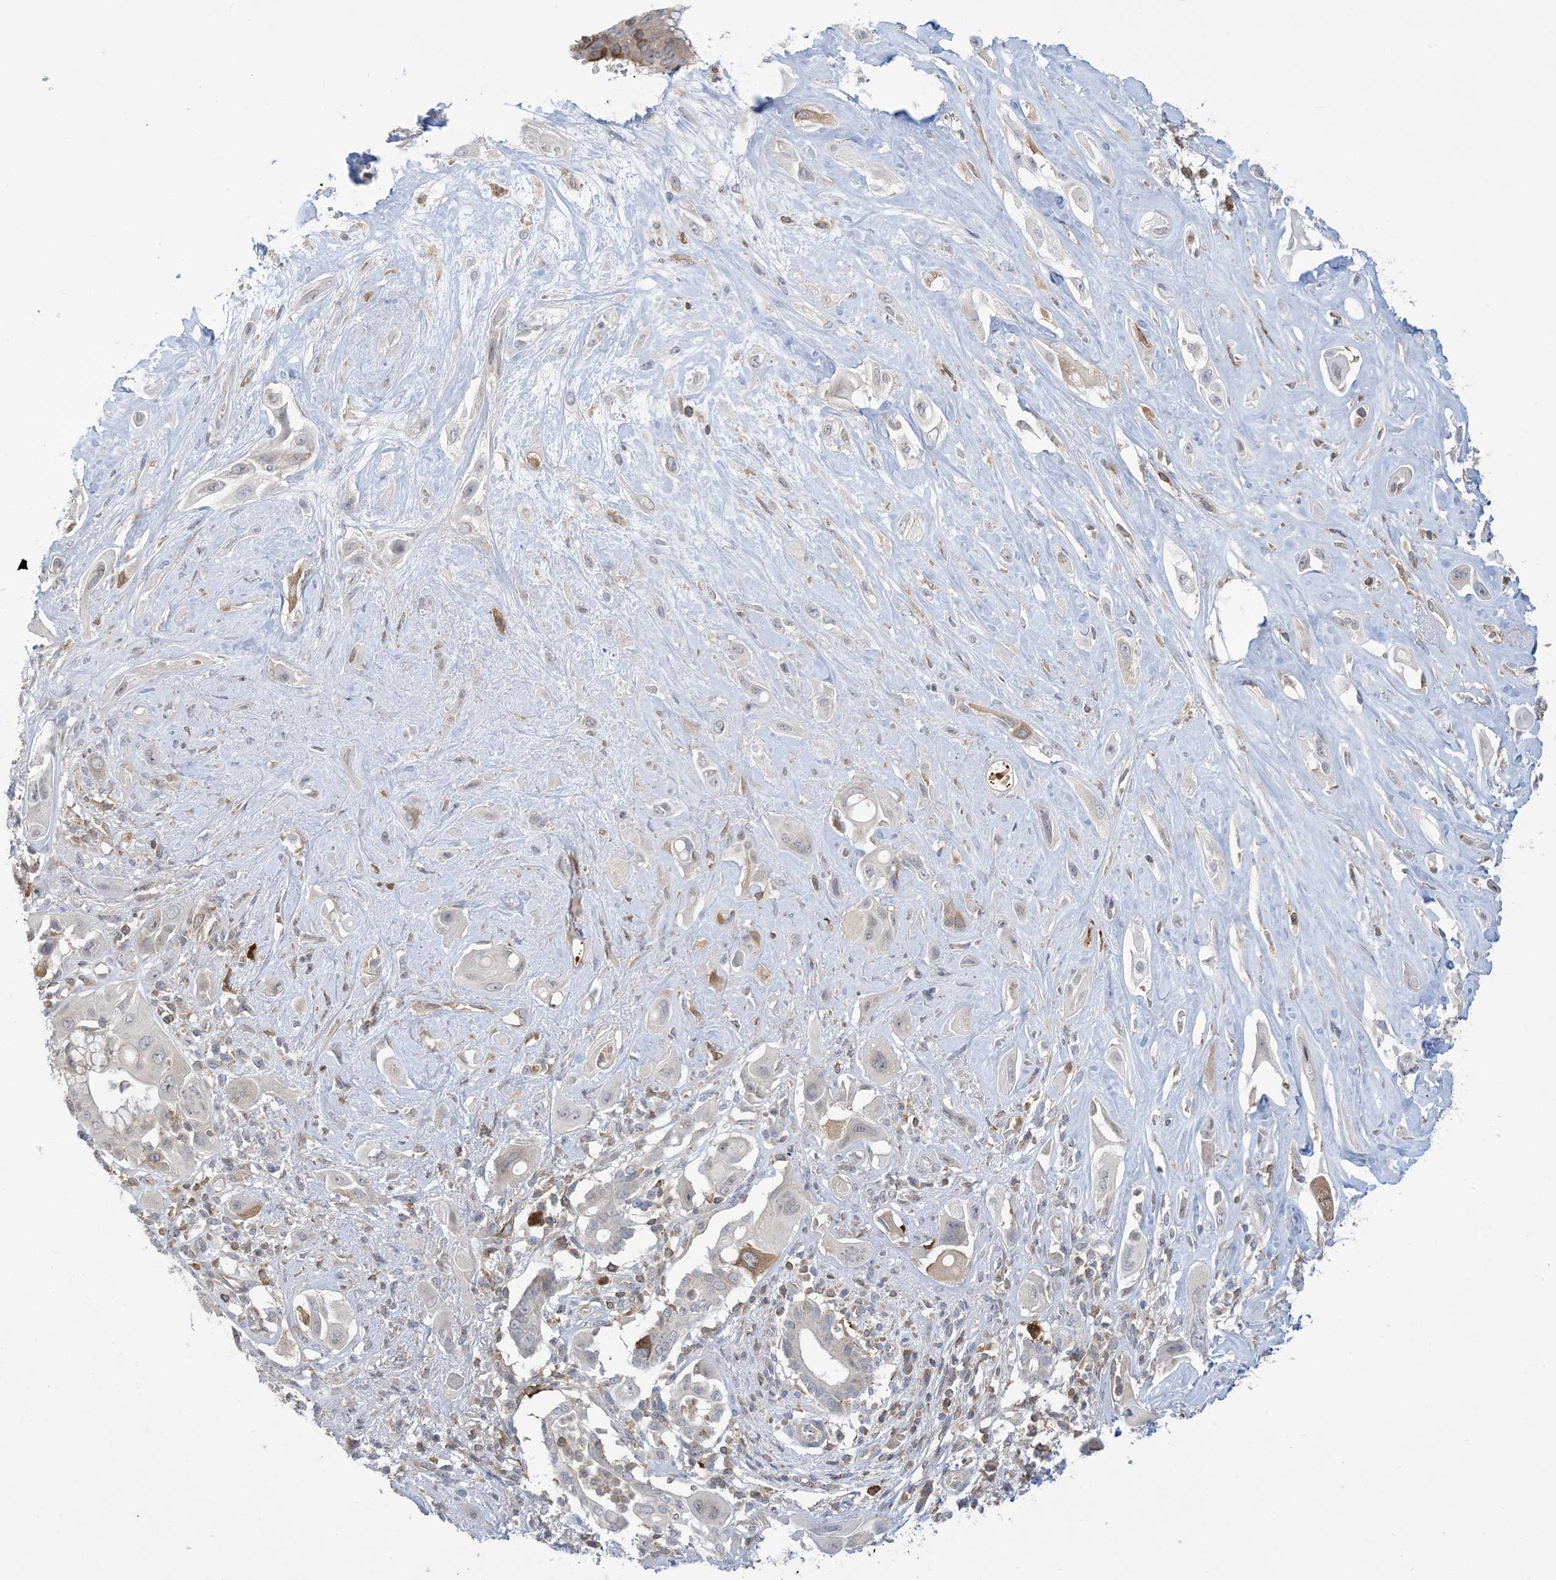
{"staining": {"intensity": "negative", "quantity": "none", "location": "none"}, "tissue": "pancreatic cancer", "cell_type": "Tumor cells", "image_type": "cancer", "snomed": [{"axis": "morphology", "description": "Adenocarcinoma, NOS"}, {"axis": "topography", "description": "Pancreas"}], "caption": "Pancreatic adenocarcinoma was stained to show a protein in brown. There is no significant staining in tumor cells.", "gene": "AOC1", "patient": {"sex": "male", "age": 68}}